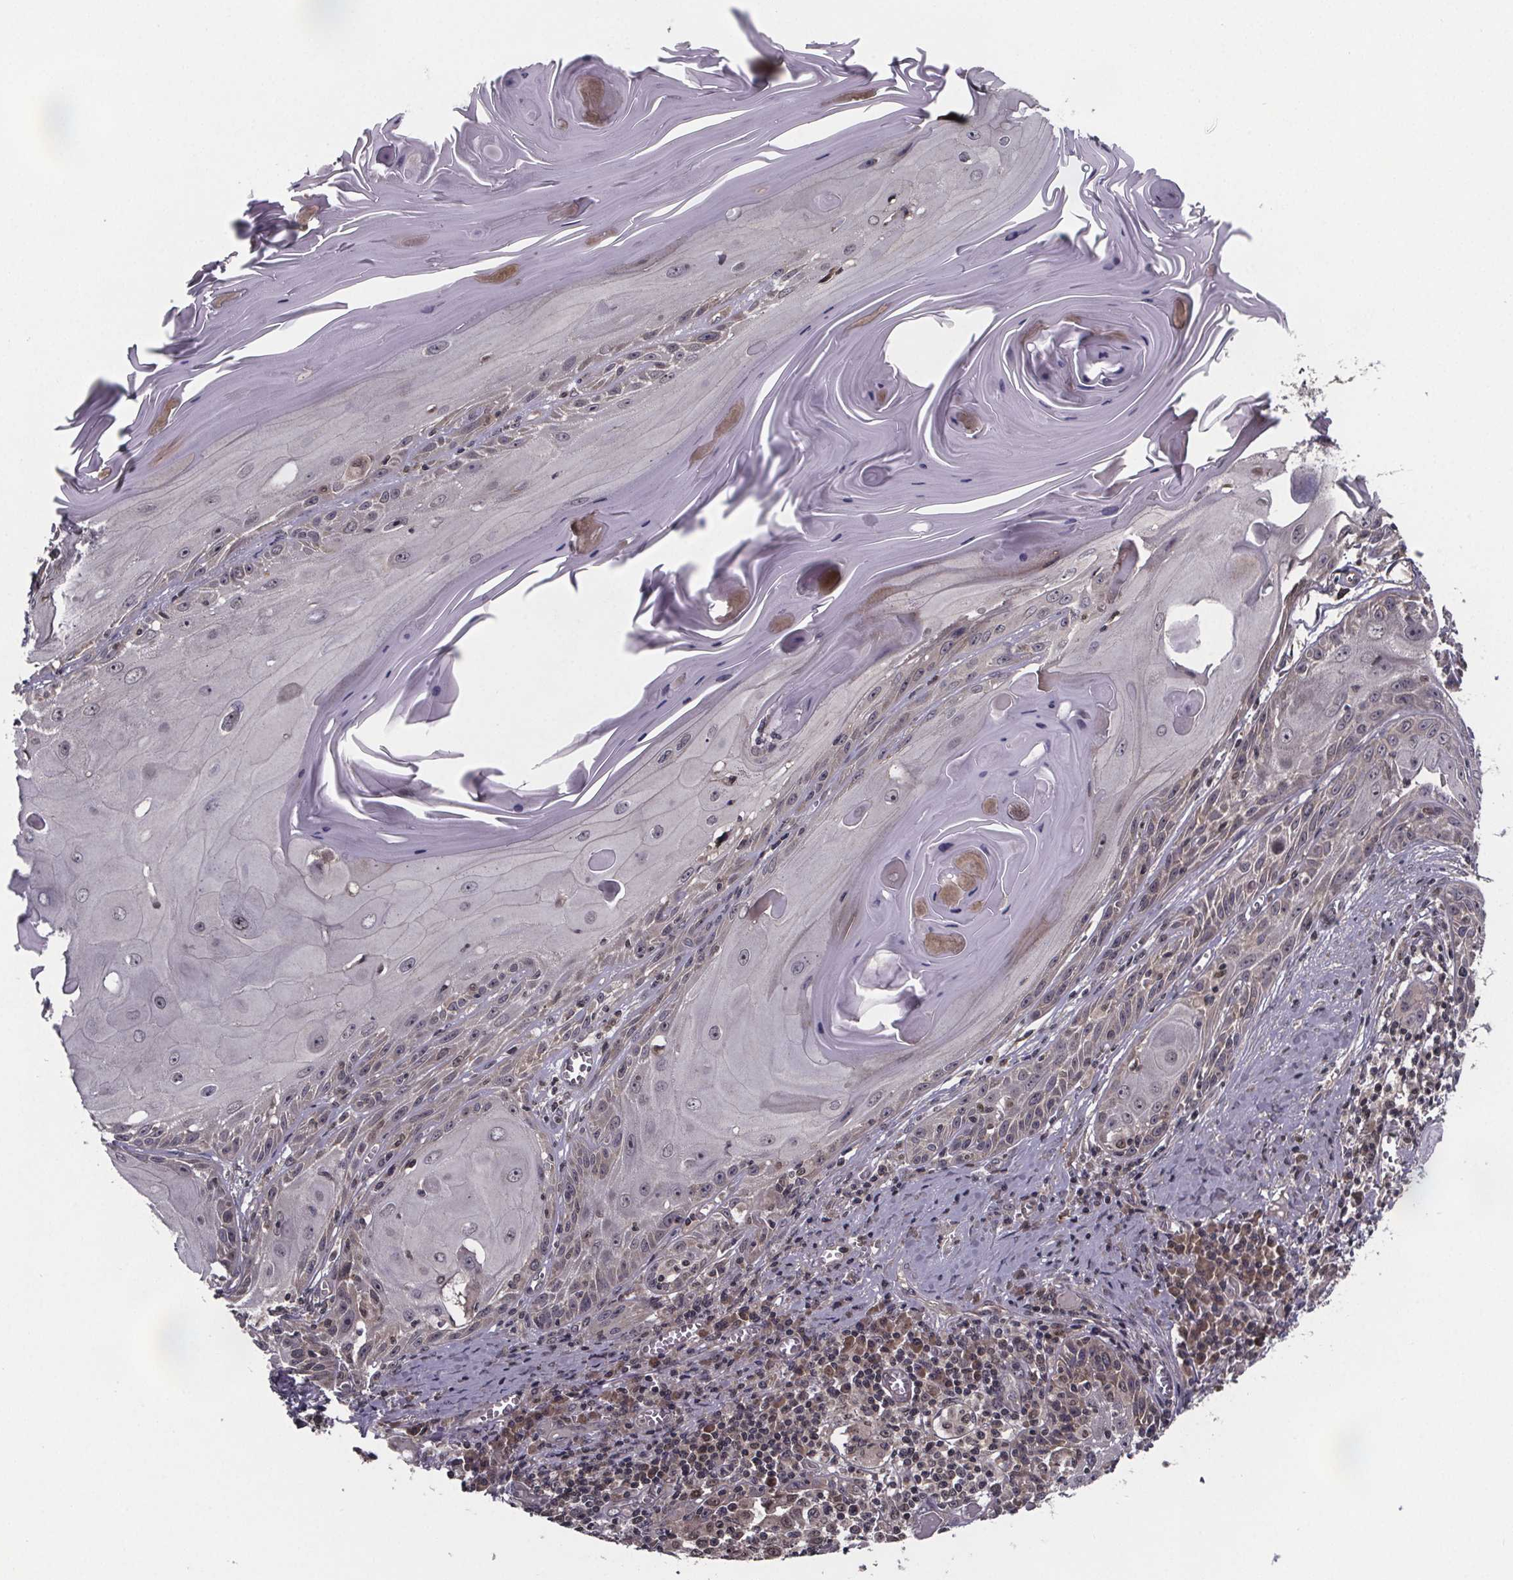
{"staining": {"intensity": "weak", "quantity": "<25%", "location": "nuclear"}, "tissue": "skin cancer", "cell_type": "Tumor cells", "image_type": "cancer", "snomed": [{"axis": "morphology", "description": "Squamous cell carcinoma, NOS"}, {"axis": "topography", "description": "Skin"}, {"axis": "topography", "description": "Vulva"}], "caption": "Skin squamous cell carcinoma stained for a protein using immunohistochemistry demonstrates no positivity tumor cells.", "gene": "FN3KRP", "patient": {"sex": "female", "age": 85}}